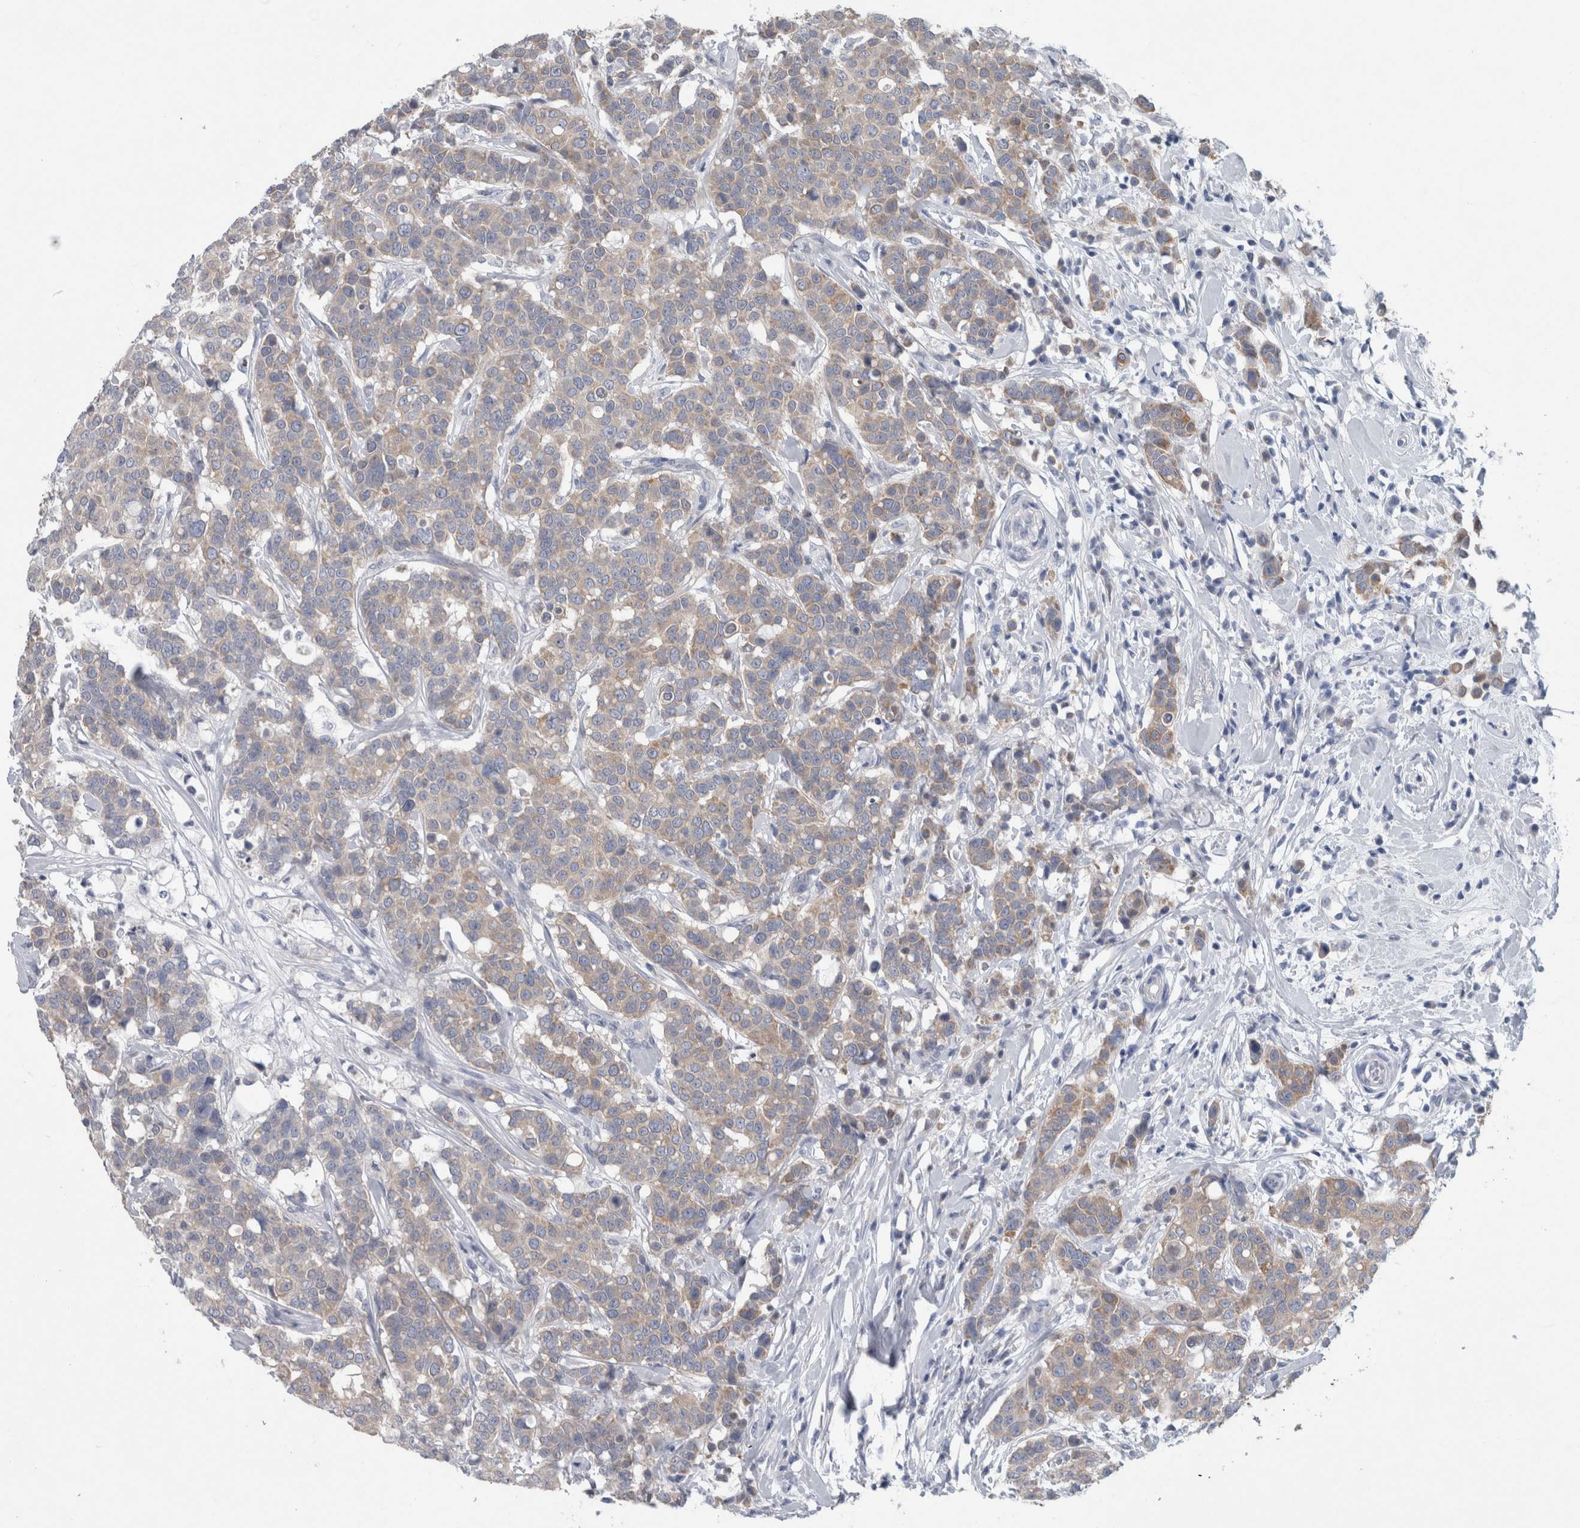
{"staining": {"intensity": "weak", "quantity": "25%-75%", "location": "cytoplasmic/membranous"}, "tissue": "breast cancer", "cell_type": "Tumor cells", "image_type": "cancer", "snomed": [{"axis": "morphology", "description": "Duct carcinoma"}, {"axis": "topography", "description": "Breast"}], "caption": "A brown stain highlights weak cytoplasmic/membranous expression of a protein in breast cancer (intraductal carcinoma) tumor cells.", "gene": "FAM83H", "patient": {"sex": "female", "age": 27}}